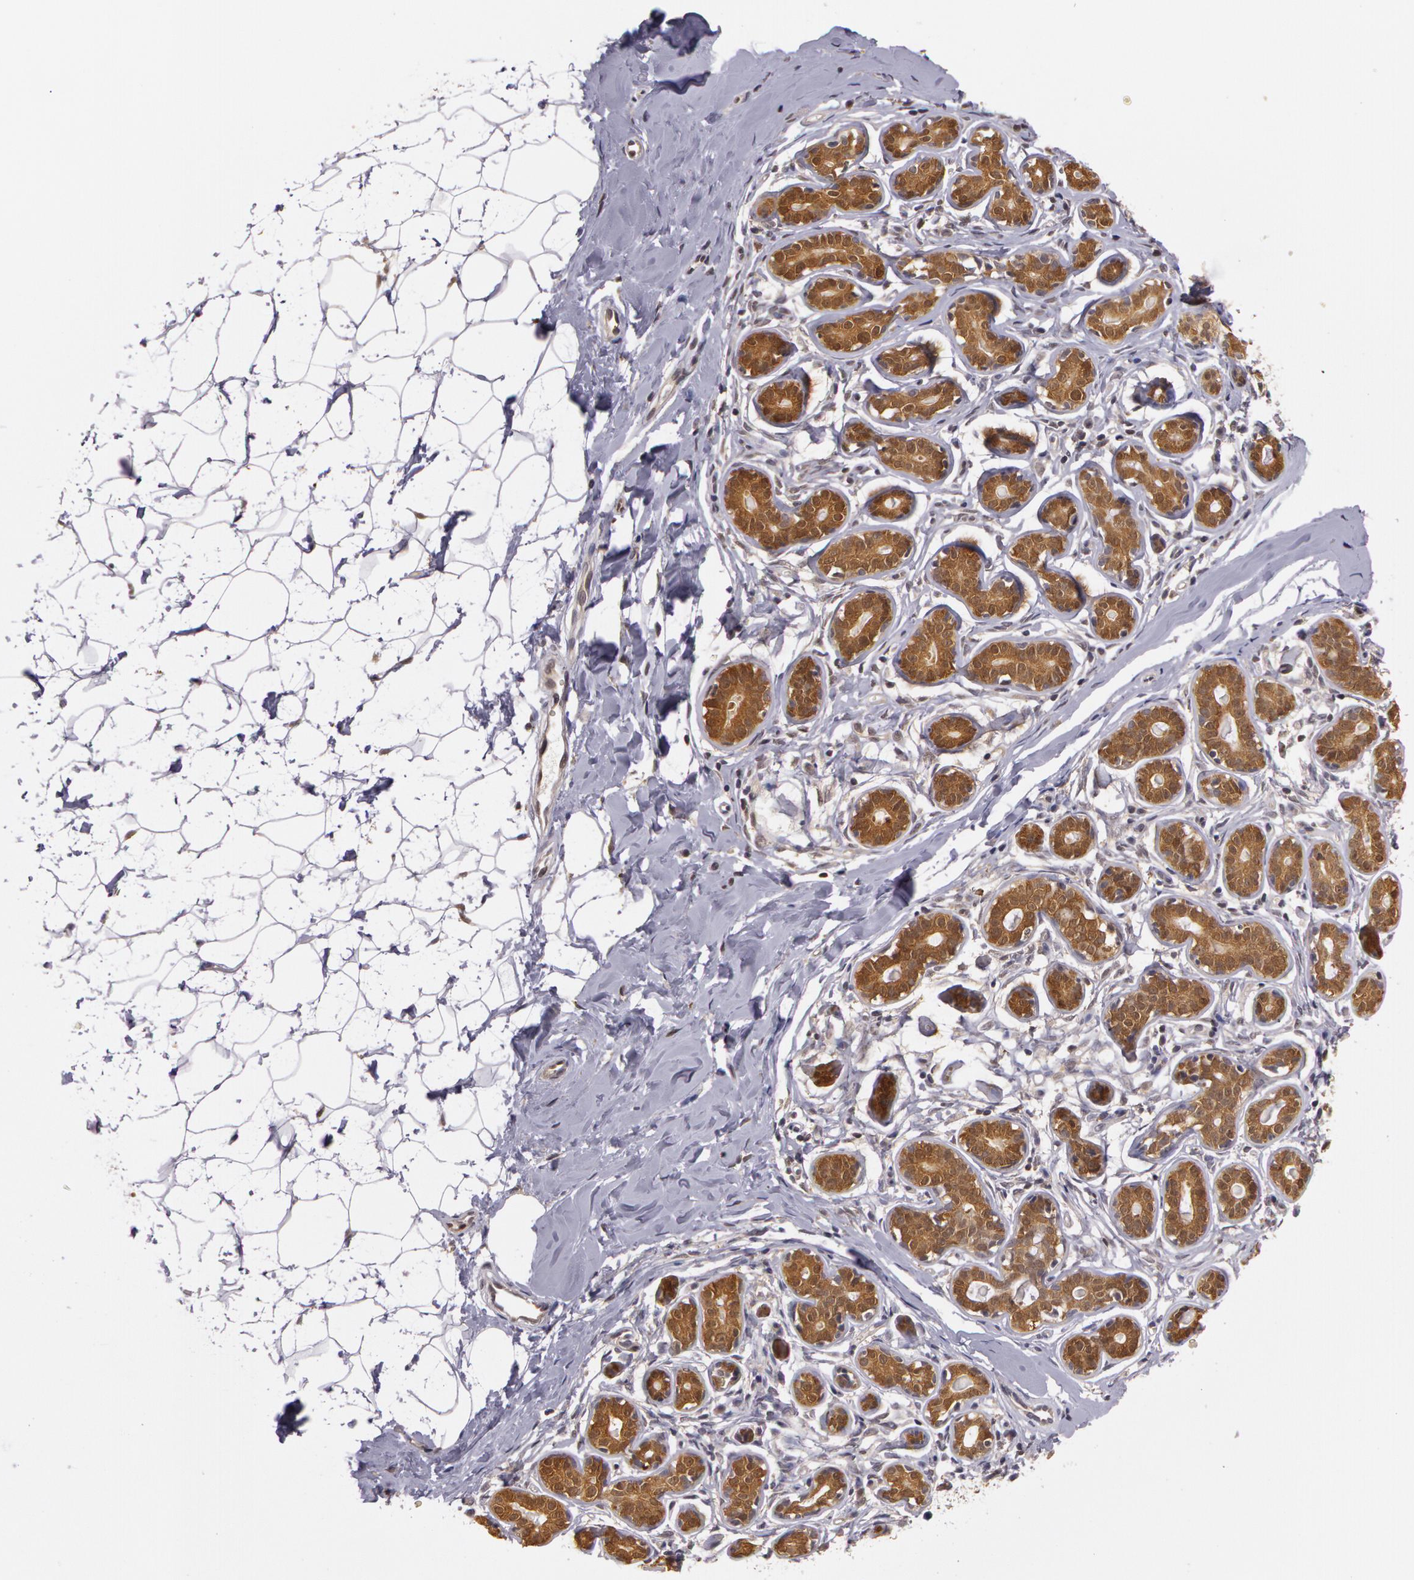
{"staining": {"intensity": "moderate", "quantity": ">75%", "location": "cytoplasmic/membranous"}, "tissue": "breast", "cell_type": "Adipocytes", "image_type": "normal", "snomed": [{"axis": "morphology", "description": "Normal tissue, NOS"}, {"axis": "topography", "description": "Breast"}], "caption": "Protein staining demonstrates moderate cytoplasmic/membranous staining in approximately >75% of adipocytes in benign breast. The protein is shown in brown color, while the nuclei are stained blue.", "gene": "AHSA1", "patient": {"sex": "female", "age": 22}}